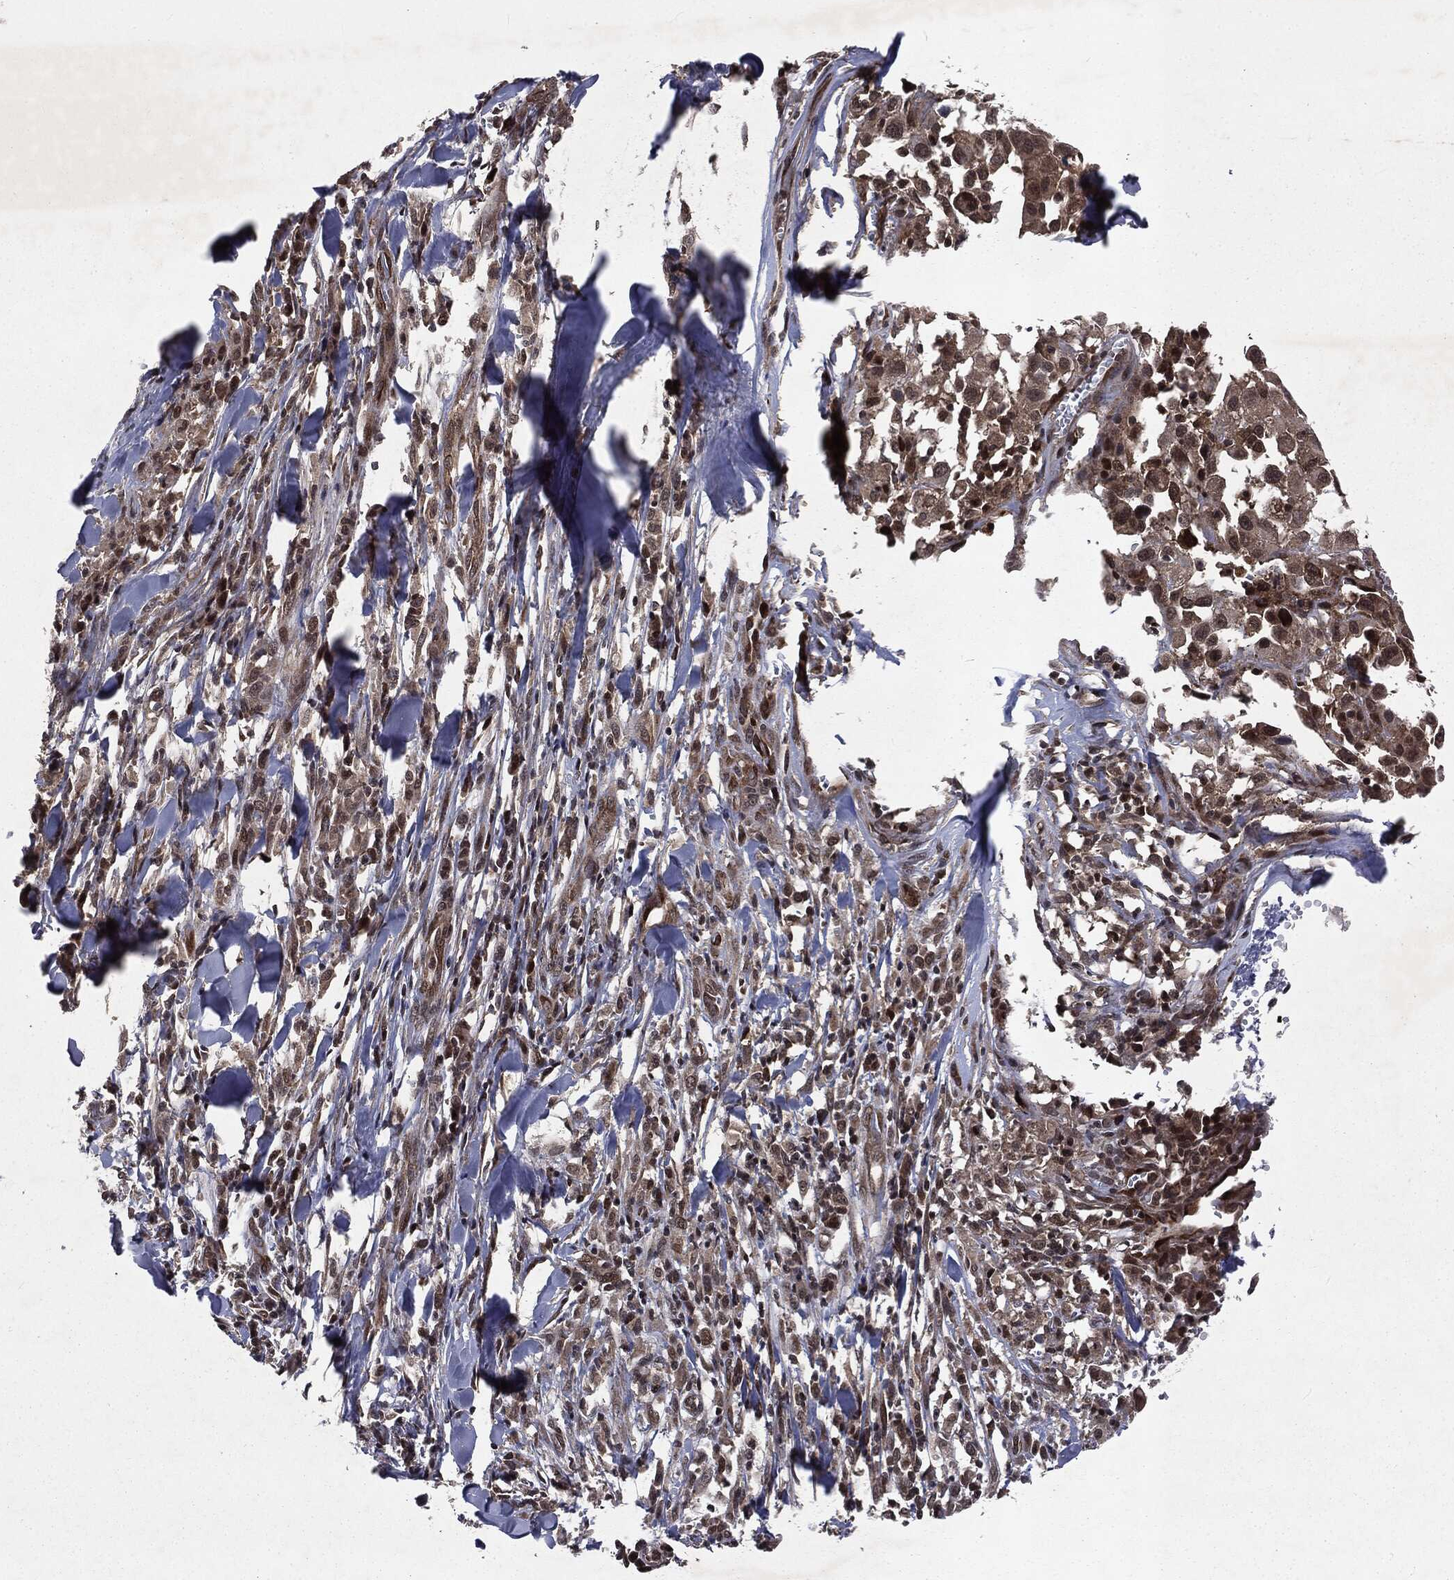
{"staining": {"intensity": "strong", "quantity": "25%-75%", "location": "cytoplasmic/membranous,nuclear"}, "tissue": "melanoma", "cell_type": "Tumor cells", "image_type": "cancer", "snomed": [{"axis": "morphology", "description": "Malignant melanoma, Metastatic site"}, {"axis": "topography", "description": "Lymph node"}], "caption": "Tumor cells display high levels of strong cytoplasmic/membranous and nuclear expression in about 25%-75% of cells in human melanoma.", "gene": "STAU2", "patient": {"sex": "male", "age": 50}}